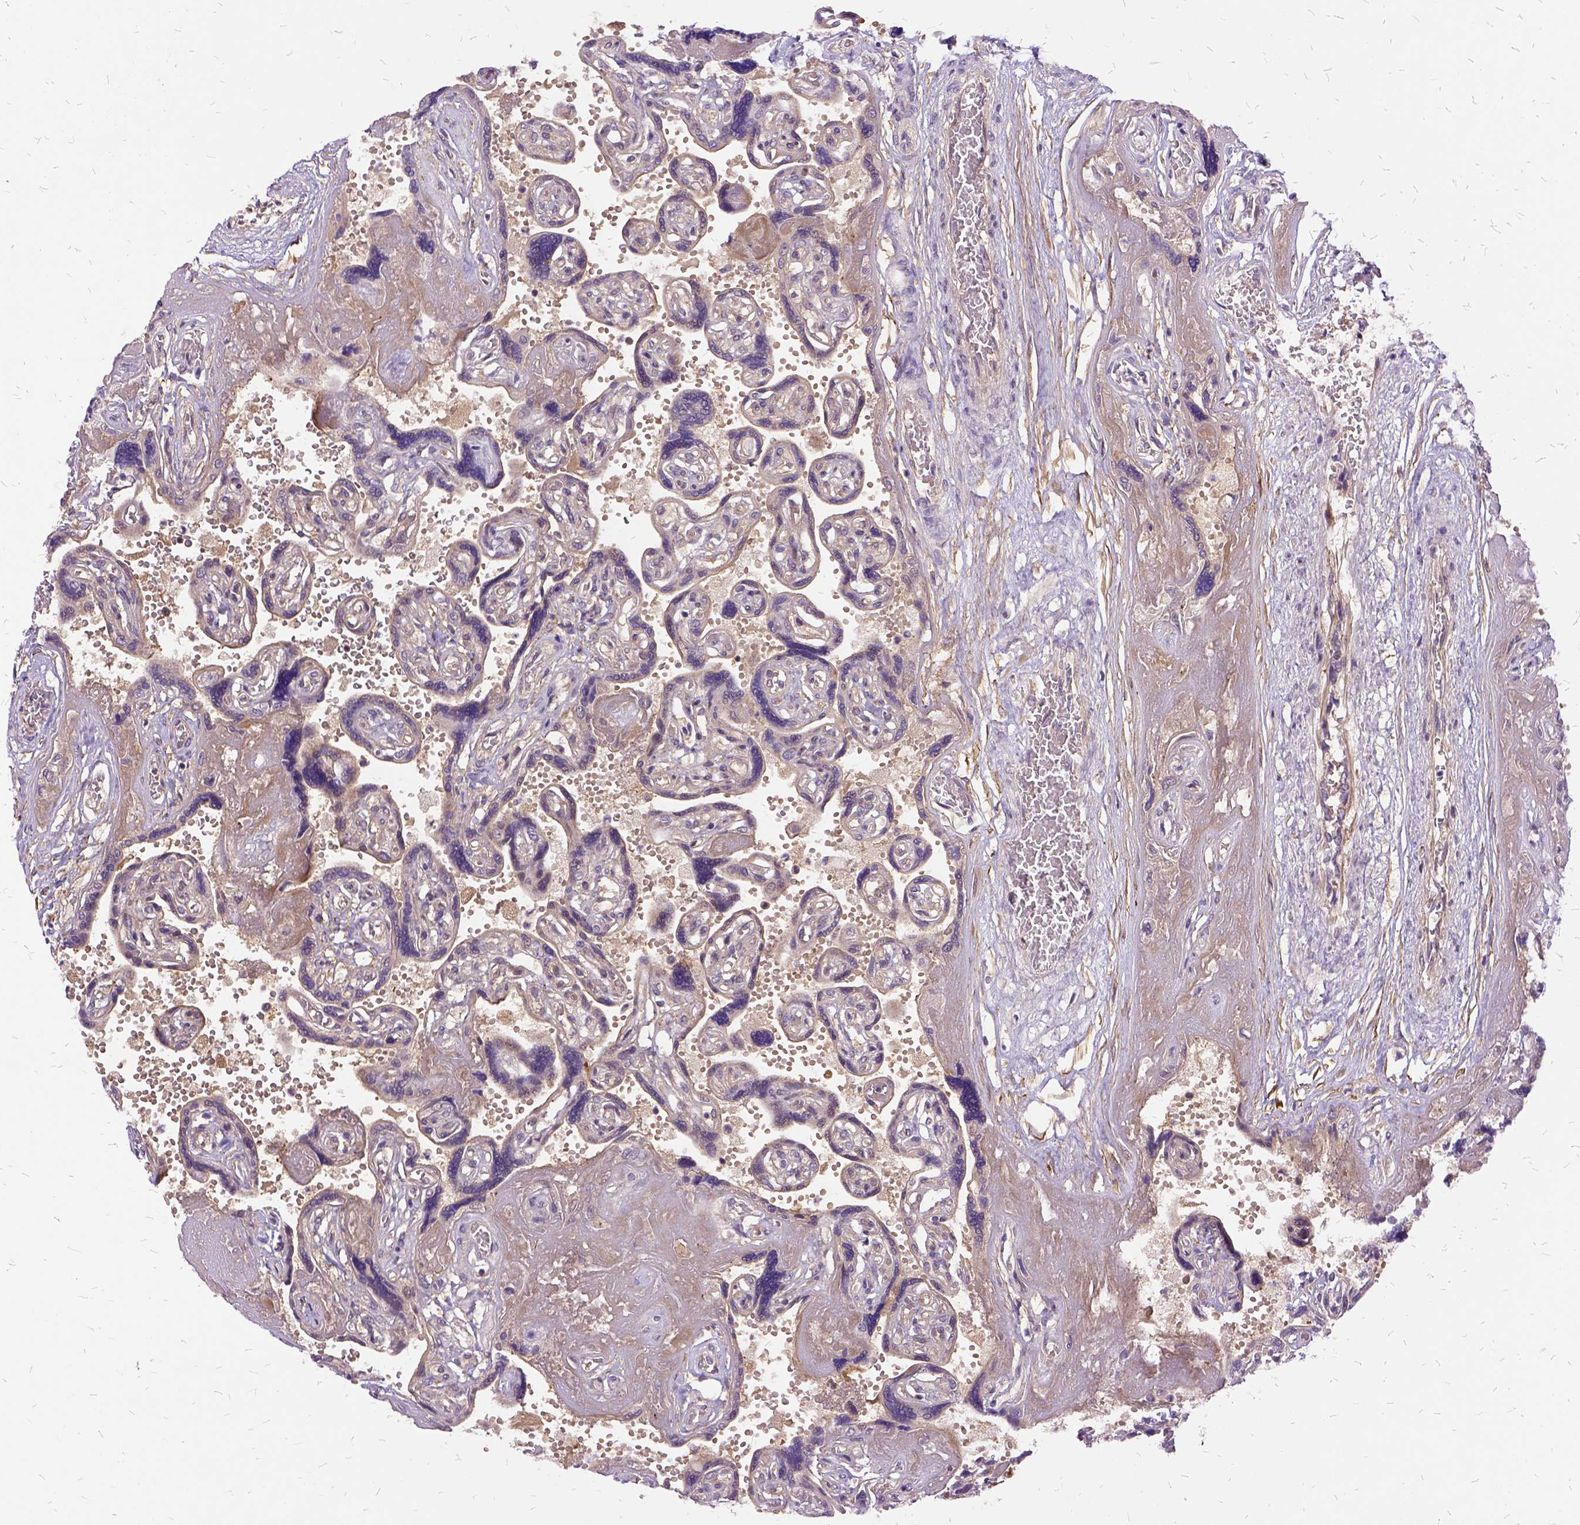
{"staining": {"intensity": "negative", "quantity": "none", "location": "none"}, "tissue": "placenta", "cell_type": "Decidual cells", "image_type": "normal", "snomed": [{"axis": "morphology", "description": "Normal tissue, NOS"}, {"axis": "topography", "description": "Placenta"}], "caption": "This histopathology image is of unremarkable placenta stained with IHC to label a protein in brown with the nuclei are counter-stained blue. There is no staining in decidual cells.", "gene": "ILRUN", "patient": {"sex": "female", "age": 32}}